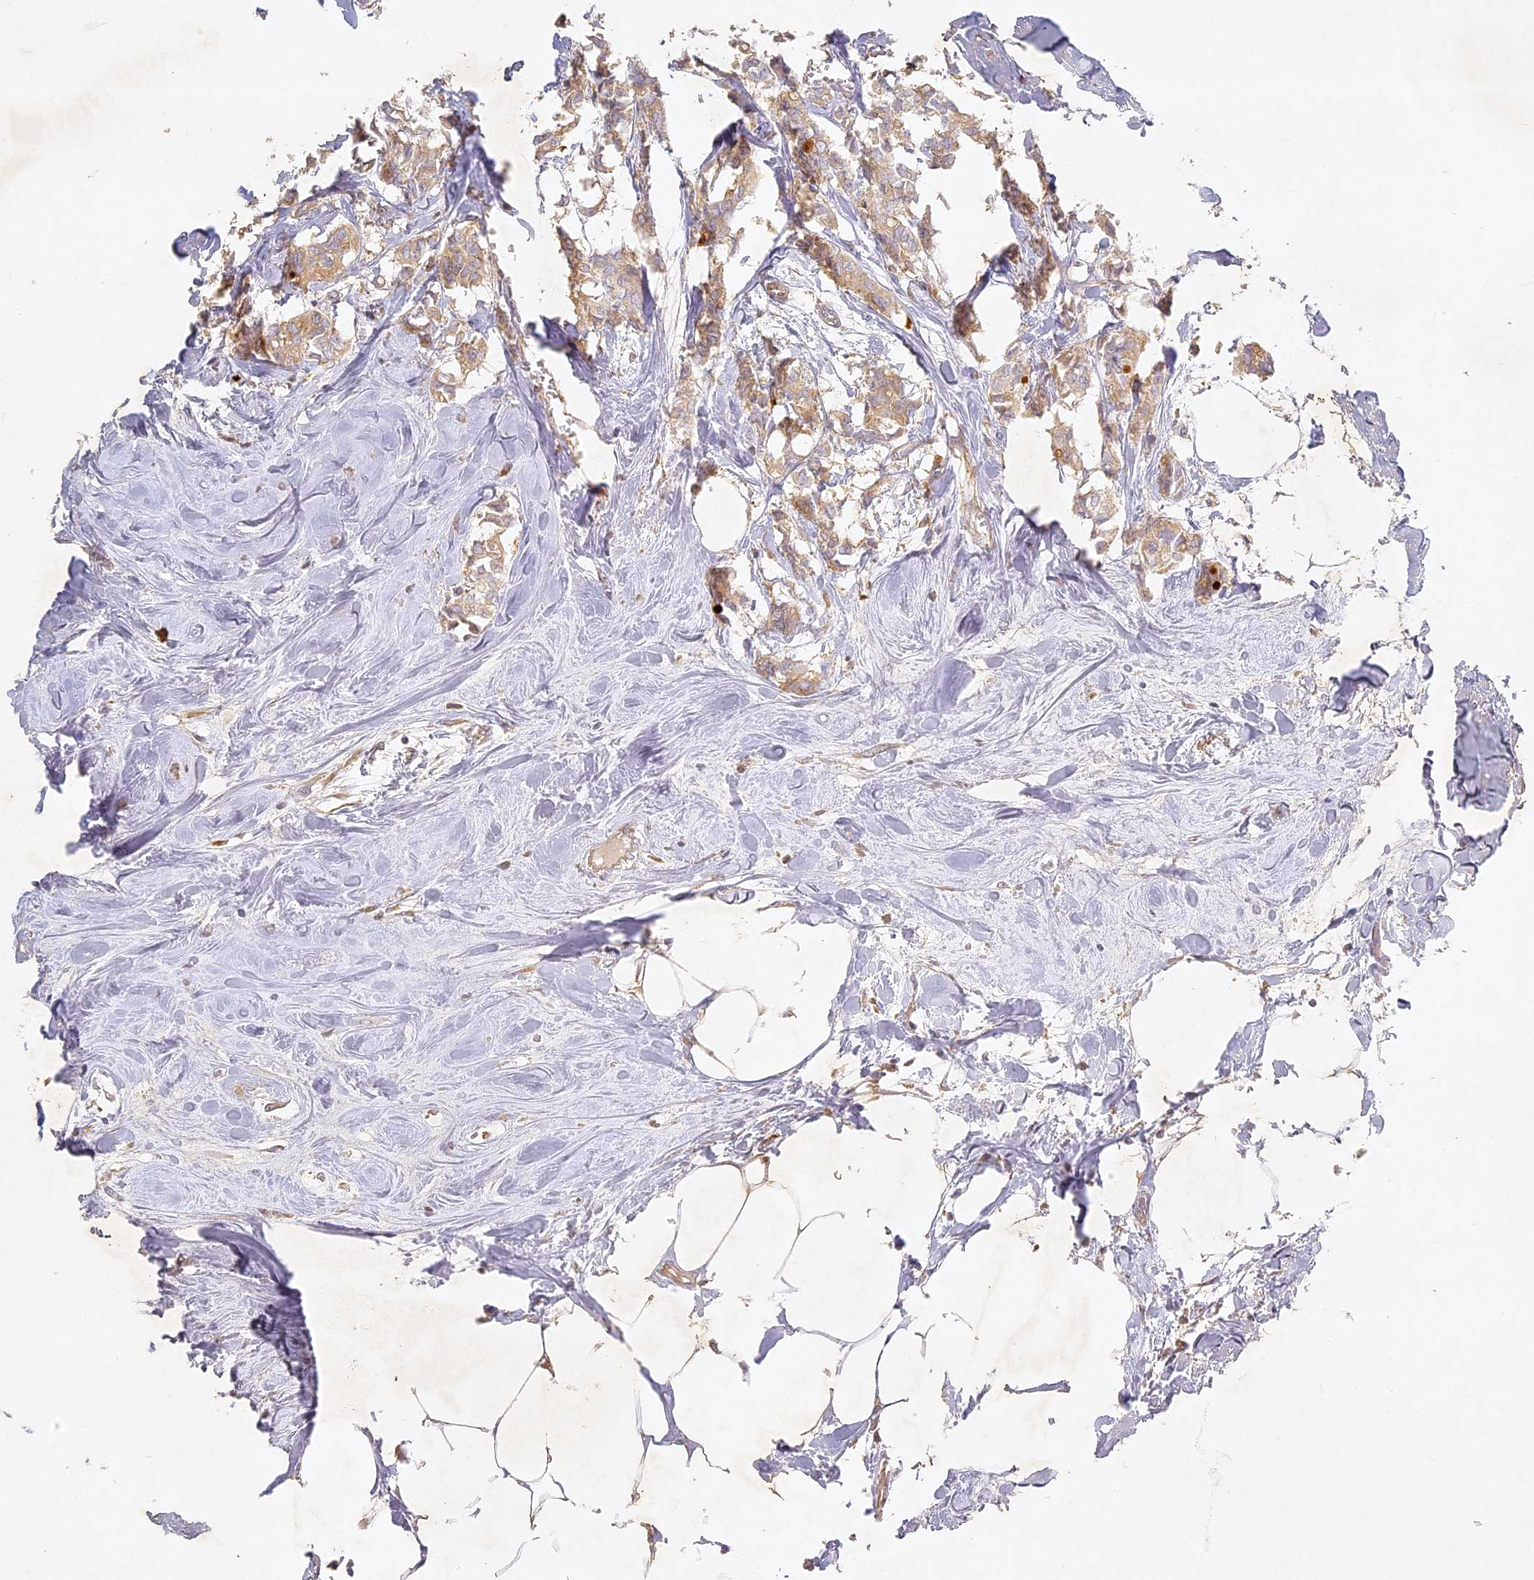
{"staining": {"intensity": "moderate", "quantity": ">75%", "location": "cytoplasmic/membranous"}, "tissue": "breast cancer", "cell_type": "Tumor cells", "image_type": "cancer", "snomed": [{"axis": "morphology", "description": "Duct carcinoma"}, {"axis": "topography", "description": "Breast"}], "caption": "A brown stain highlights moderate cytoplasmic/membranous expression of a protein in human infiltrating ductal carcinoma (breast) tumor cells.", "gene": "SLC30A5", "patient": {"sex": "female", "age": 84}}